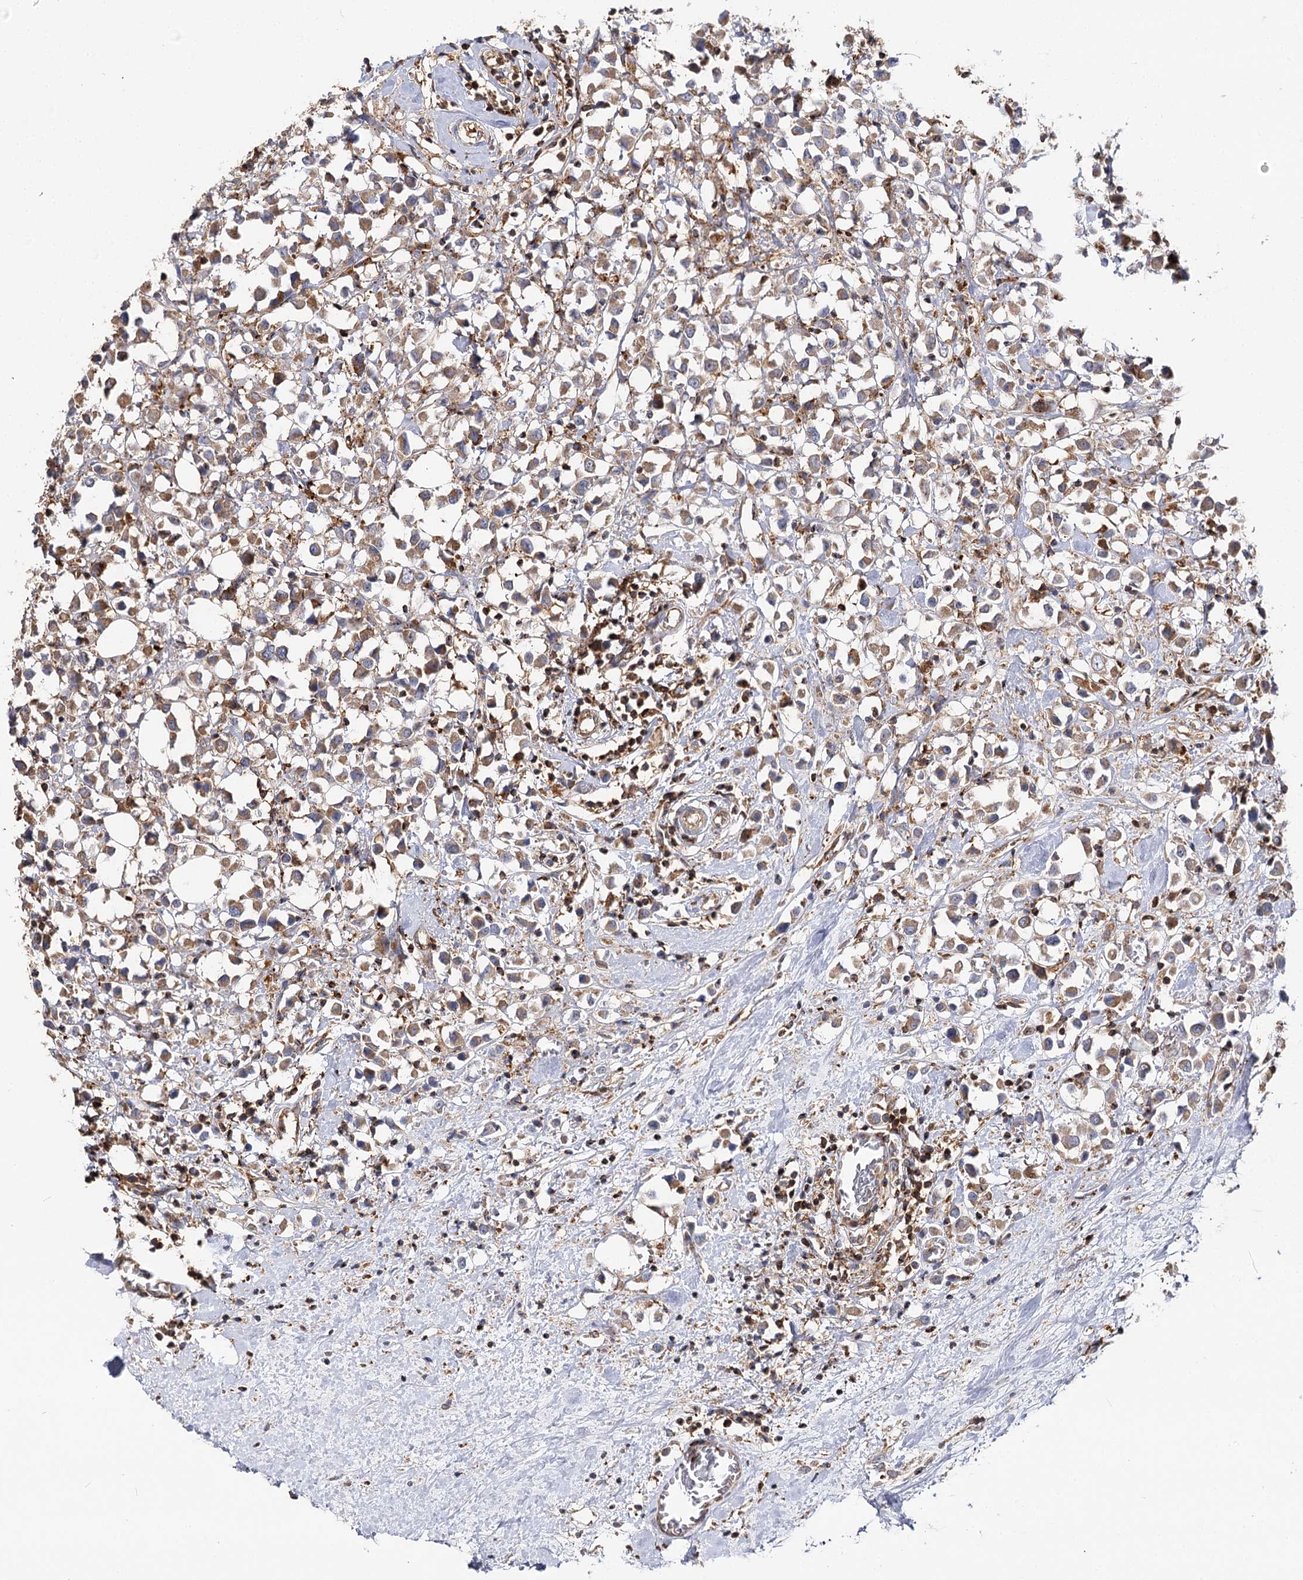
{"staining": {"intensity": "moderate", "quantity": ">75%", "location": "cytoplasmic/membranous"}, "tissue": "breast cancer", "cell_type": "Tumor cells", "image_type": "cancer", "snomed": [{"axis": "morphology", "description": "Duct carcinoma"}, {"axis": "topography", "description": "Breast"}], "caption": "DAB immunohistochemical staining of breast cancer (infiltrating ductal carcinoma) displays moderate cytoplasmic/membranous protein staining in about >75% of tumor cells.", "gene": "SEC24B", "patient": {"sex": "female", "age": 61}}